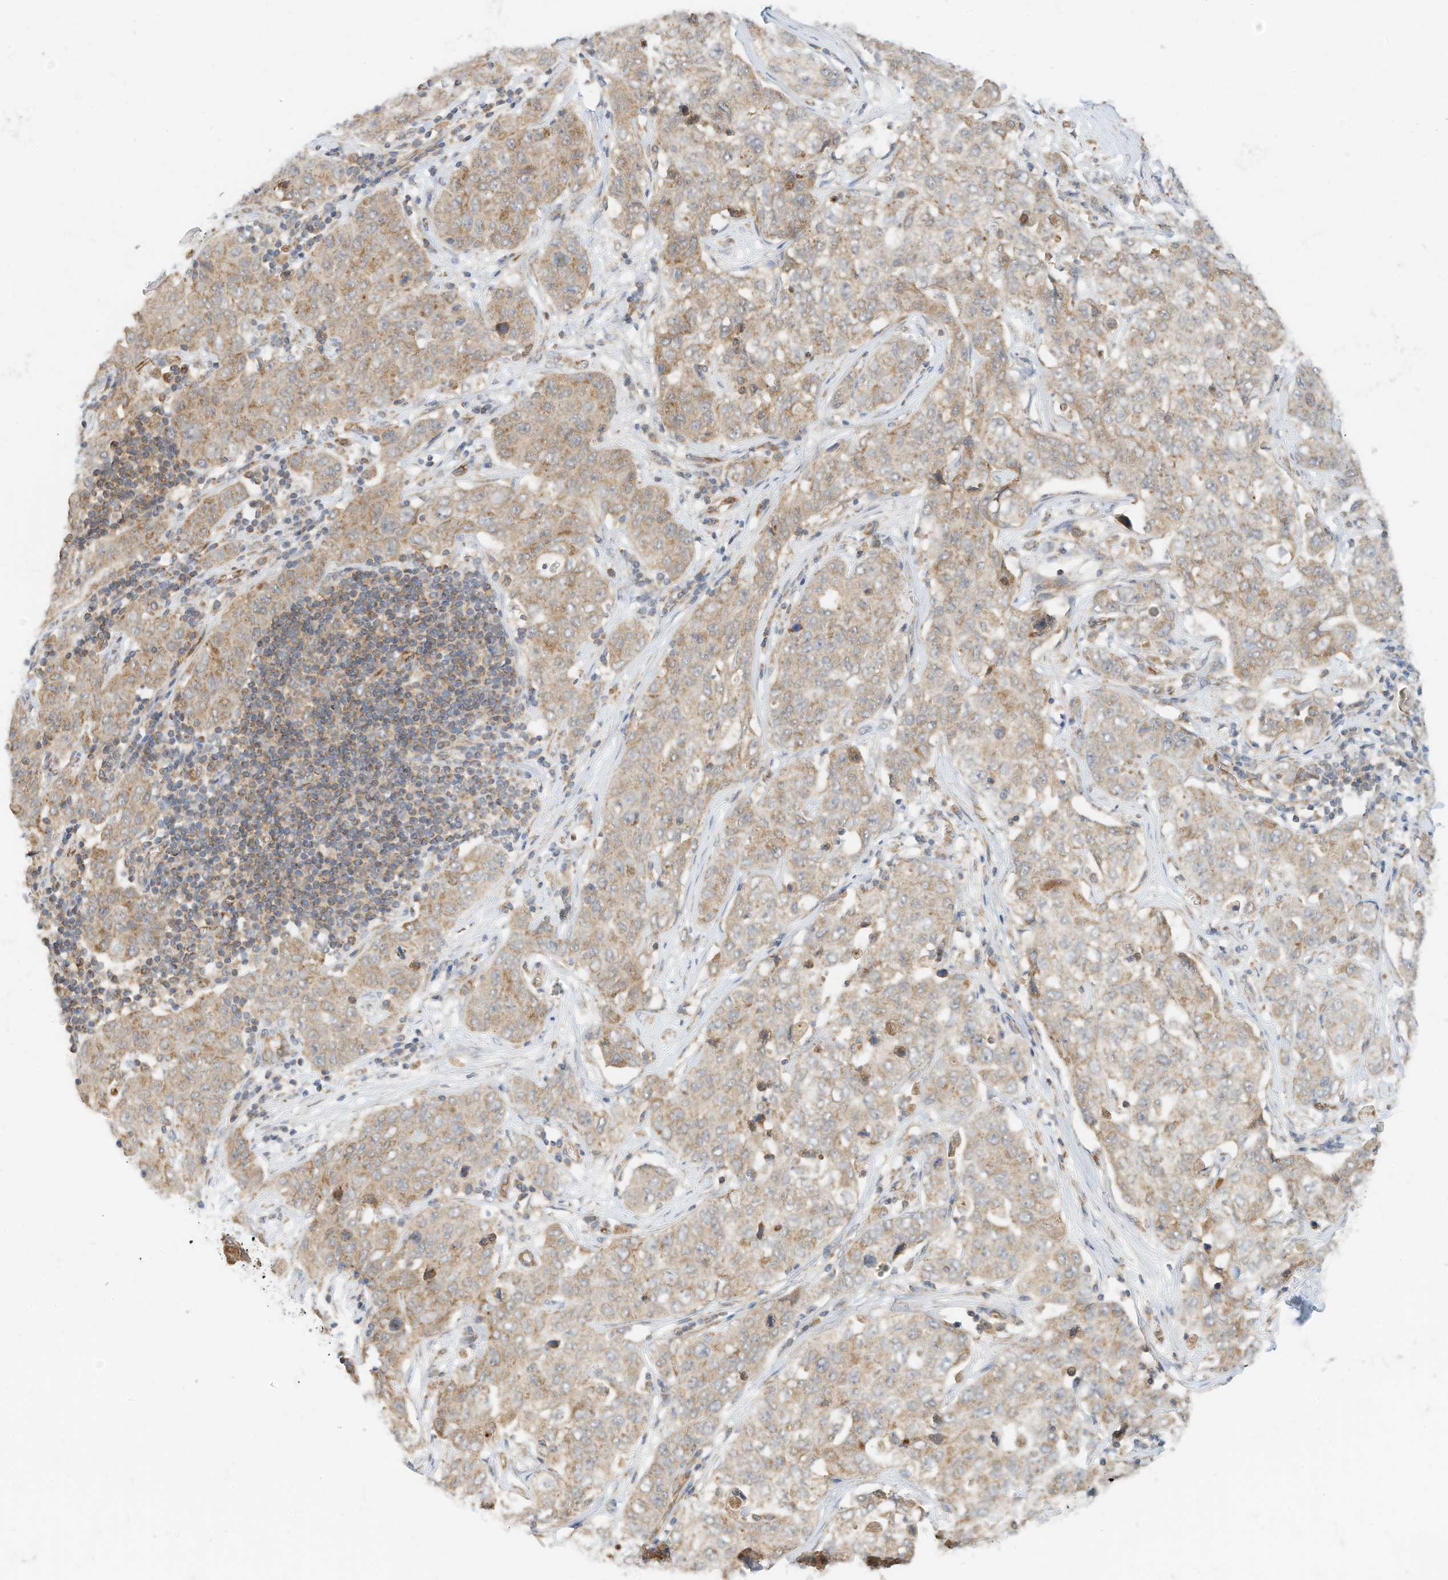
{"staining": {"intensity": "moderate", "quantity": "<25%", "location": "cytoplasmic/membranous"}, "tissue": "stomach cancer", "cell_type": "Tumor cells", "image_type": "cancer", "snomed": [{"axis": "morphology", "description": "Normal tissue, NOS"}, {"axis": "morphology", "description": "Adenocarcinoma, NOS"}, {"axis": "topography", "description": "Lymph node"}, {"axis": "topography", "description": "Stomach"}], "caption": "An immunohistochemistry (IHC) micrograph of tumor tissue is shown. Protein staining in brown highlights moderate cytoplasmic/membranous positivity in stomach cancer (adenocarcinoma) within tumor cells.", "gene": "METTL6", "patient": {"sex": "male", "age": 48}}